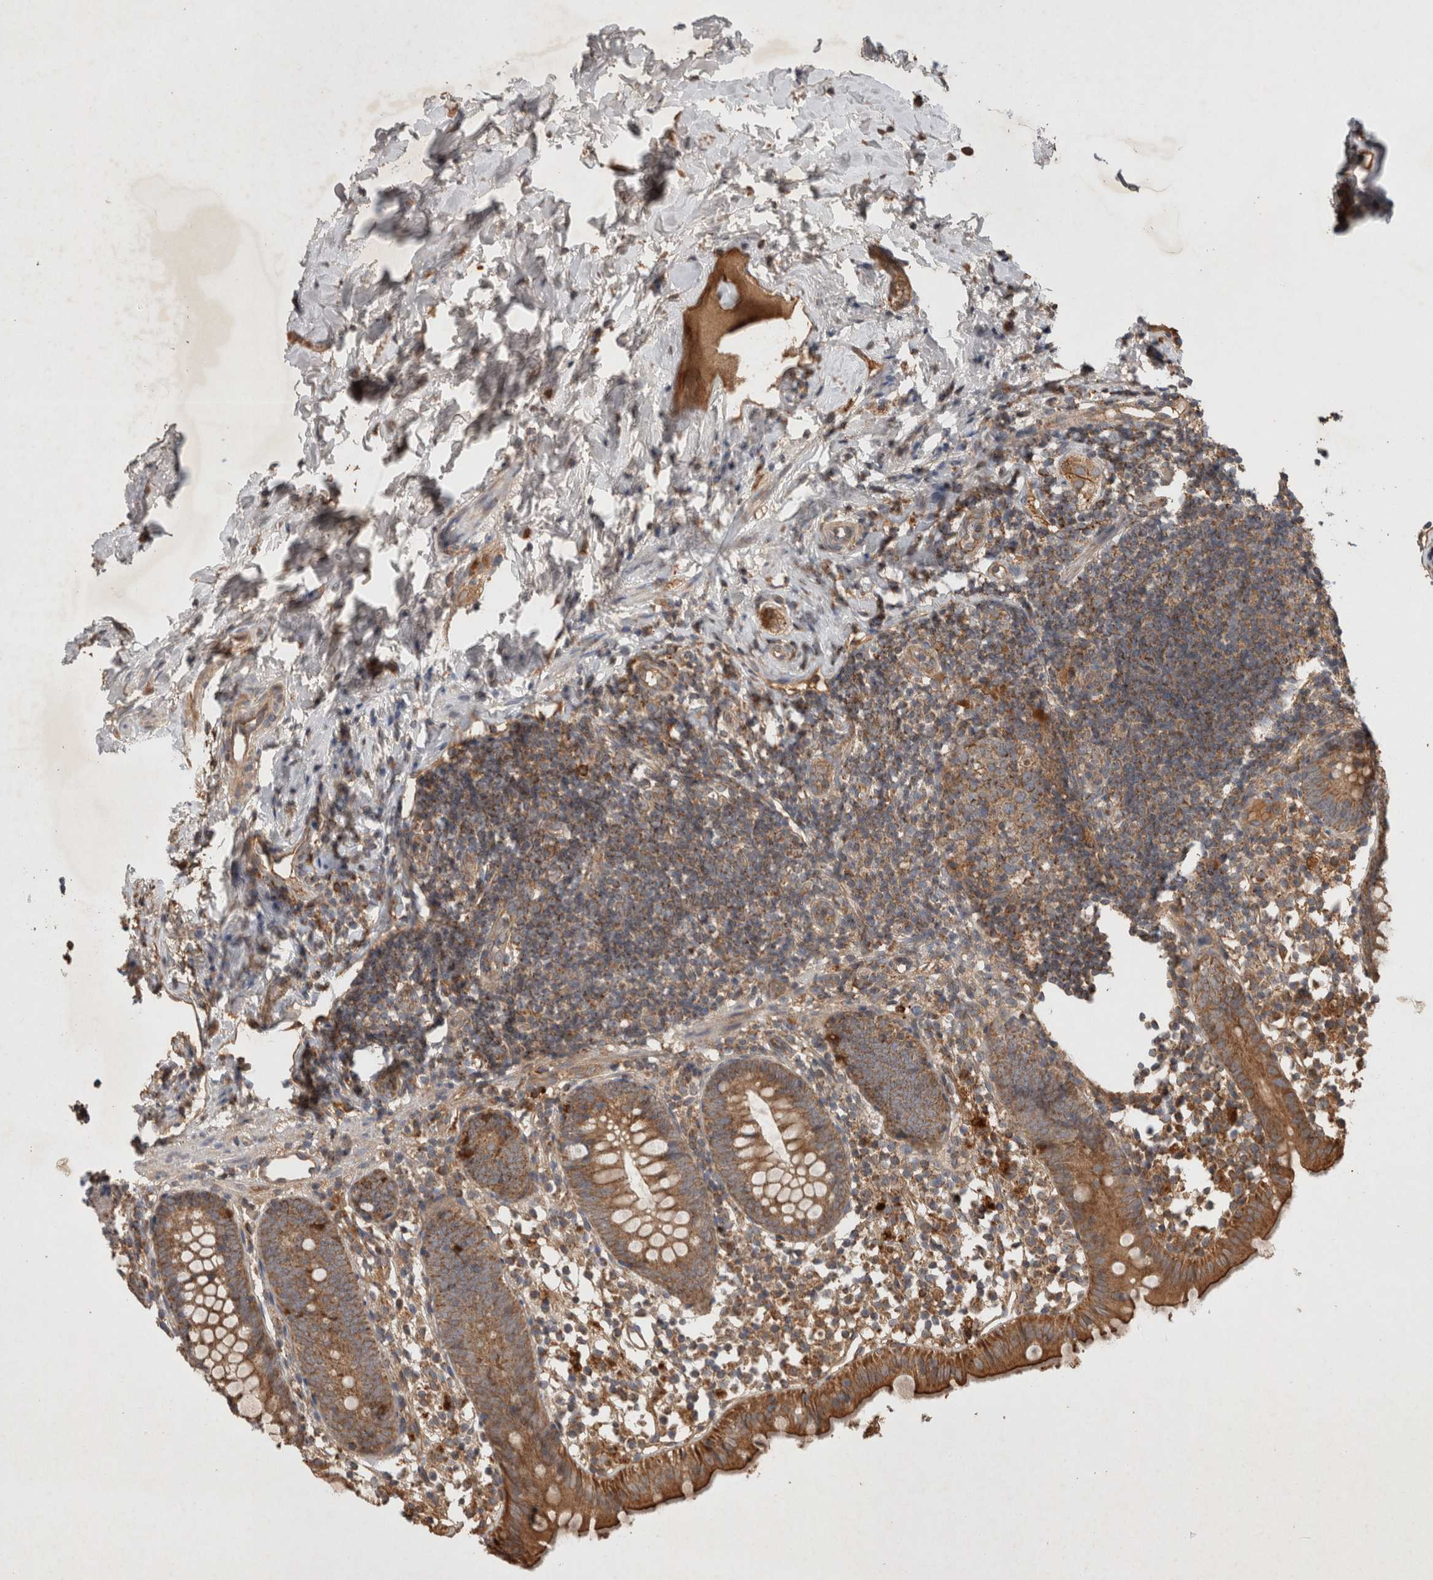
{"staining": {"intensity": "strong", "quantity": "25%-75%", "location": "cytoplasmic/membranous"}, "tissue": "appendix", "cell_type": "Glandular cells", "image_type": "normal", "snomed": [{"axis": "morphology", "description": "Normal tissue, NOS"}, {"axis": "topography", "description": "Appendix"}], "caption": "Strong cytoplasmic/membranous protein positivity is seen in about 25%-75% of glandular cells in appendix.", "gene": "SERAC1", "patient": {"sex": "female", "age": 20}}